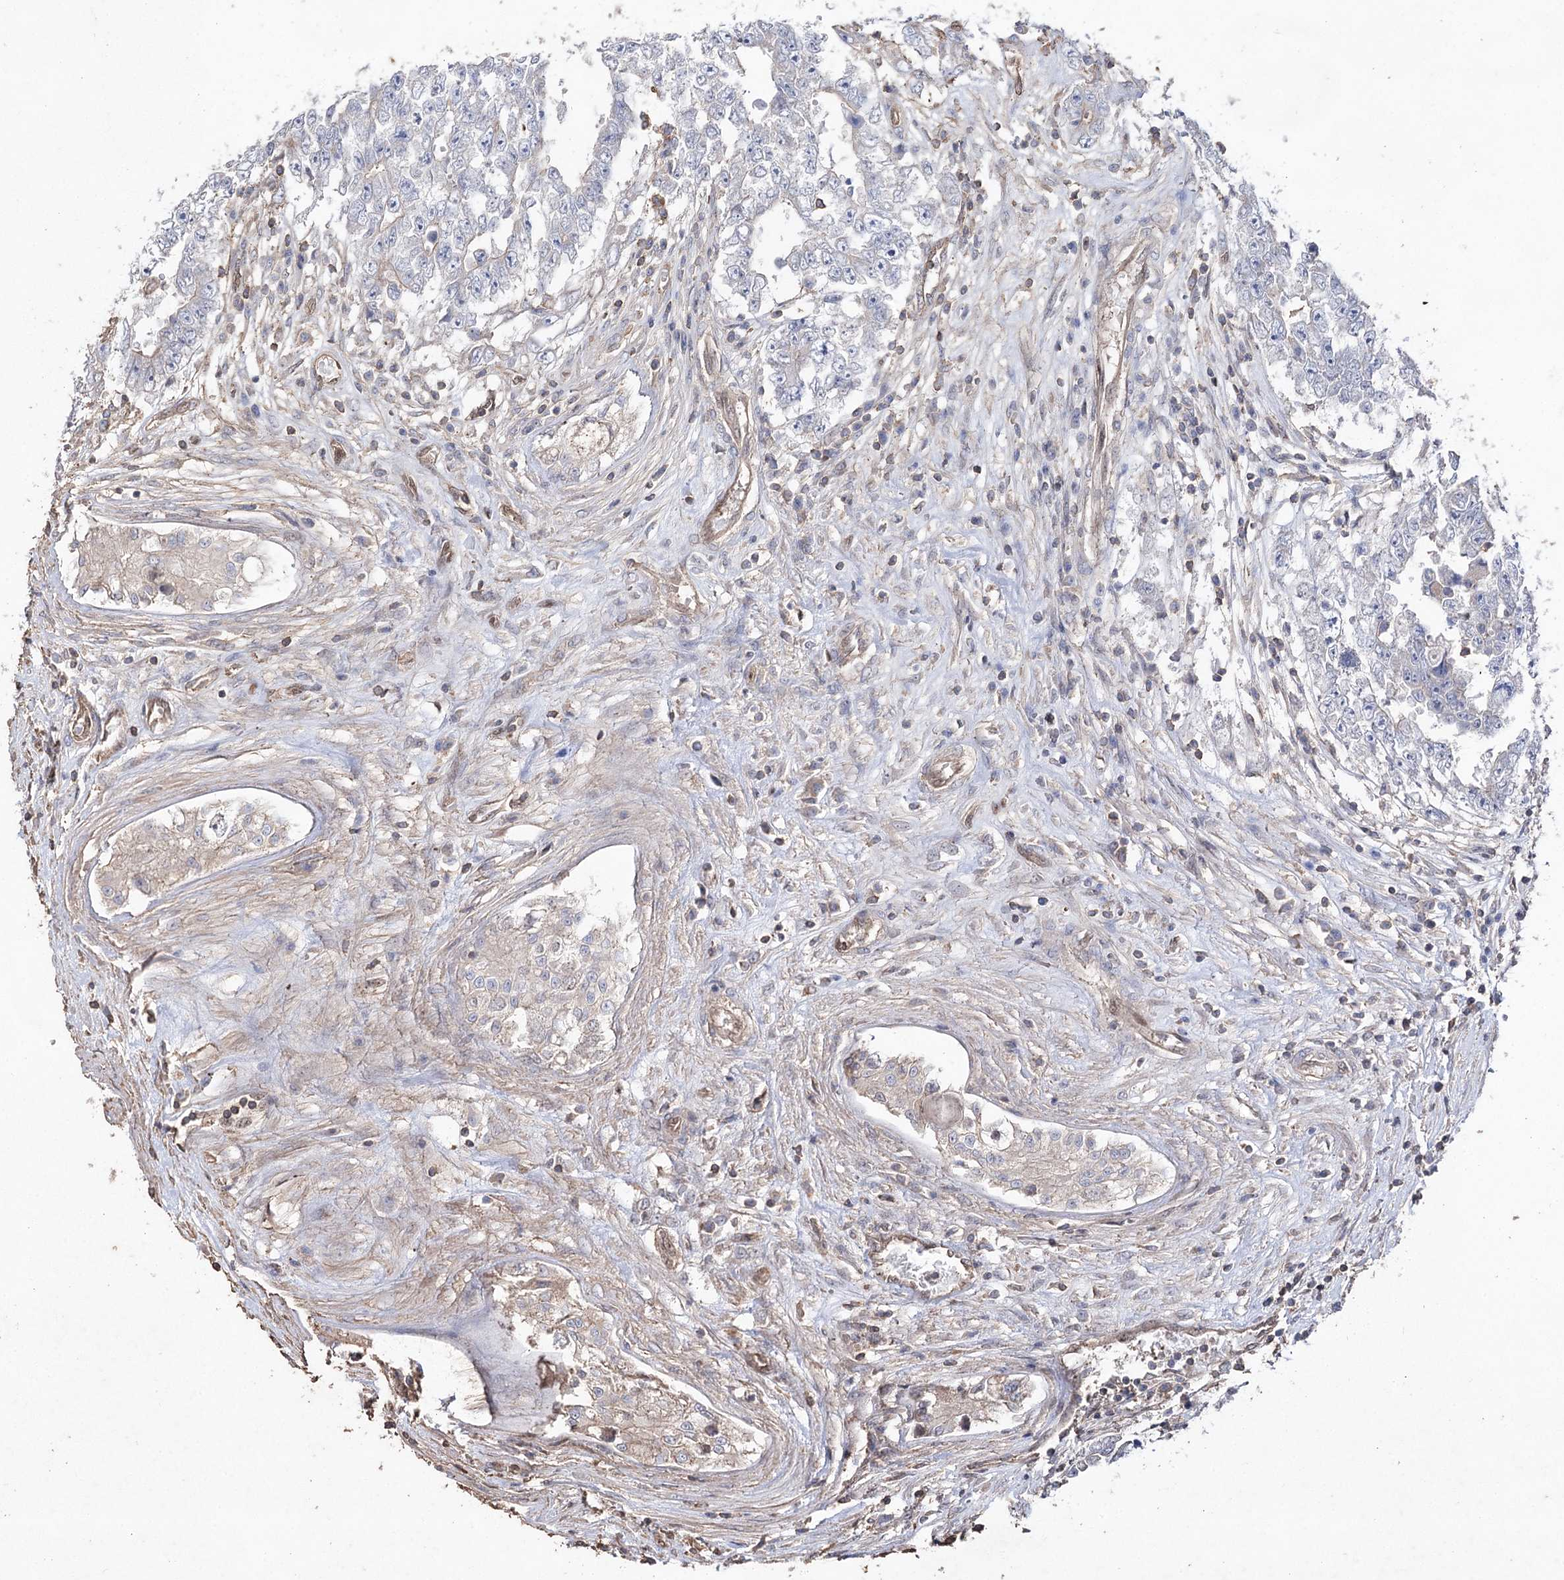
{"staining": {"intensity": "negative", "quantity": "none", "location": "none"}, "tissue": "testis cancer", "cell_type": "Tumor cells", "image_type": "cancer", "snomed": [{"axis": "morphology", "description": "Carcinoma, Embryonal, NOS"}, {"axis": "topography", "description": "Testis"}], "caption": "Micrograph shows no significant protein positivity in tumor cells of testis cancer.", "gene": "FAM13B", "patient": {"sex": "male", "age": 25}}